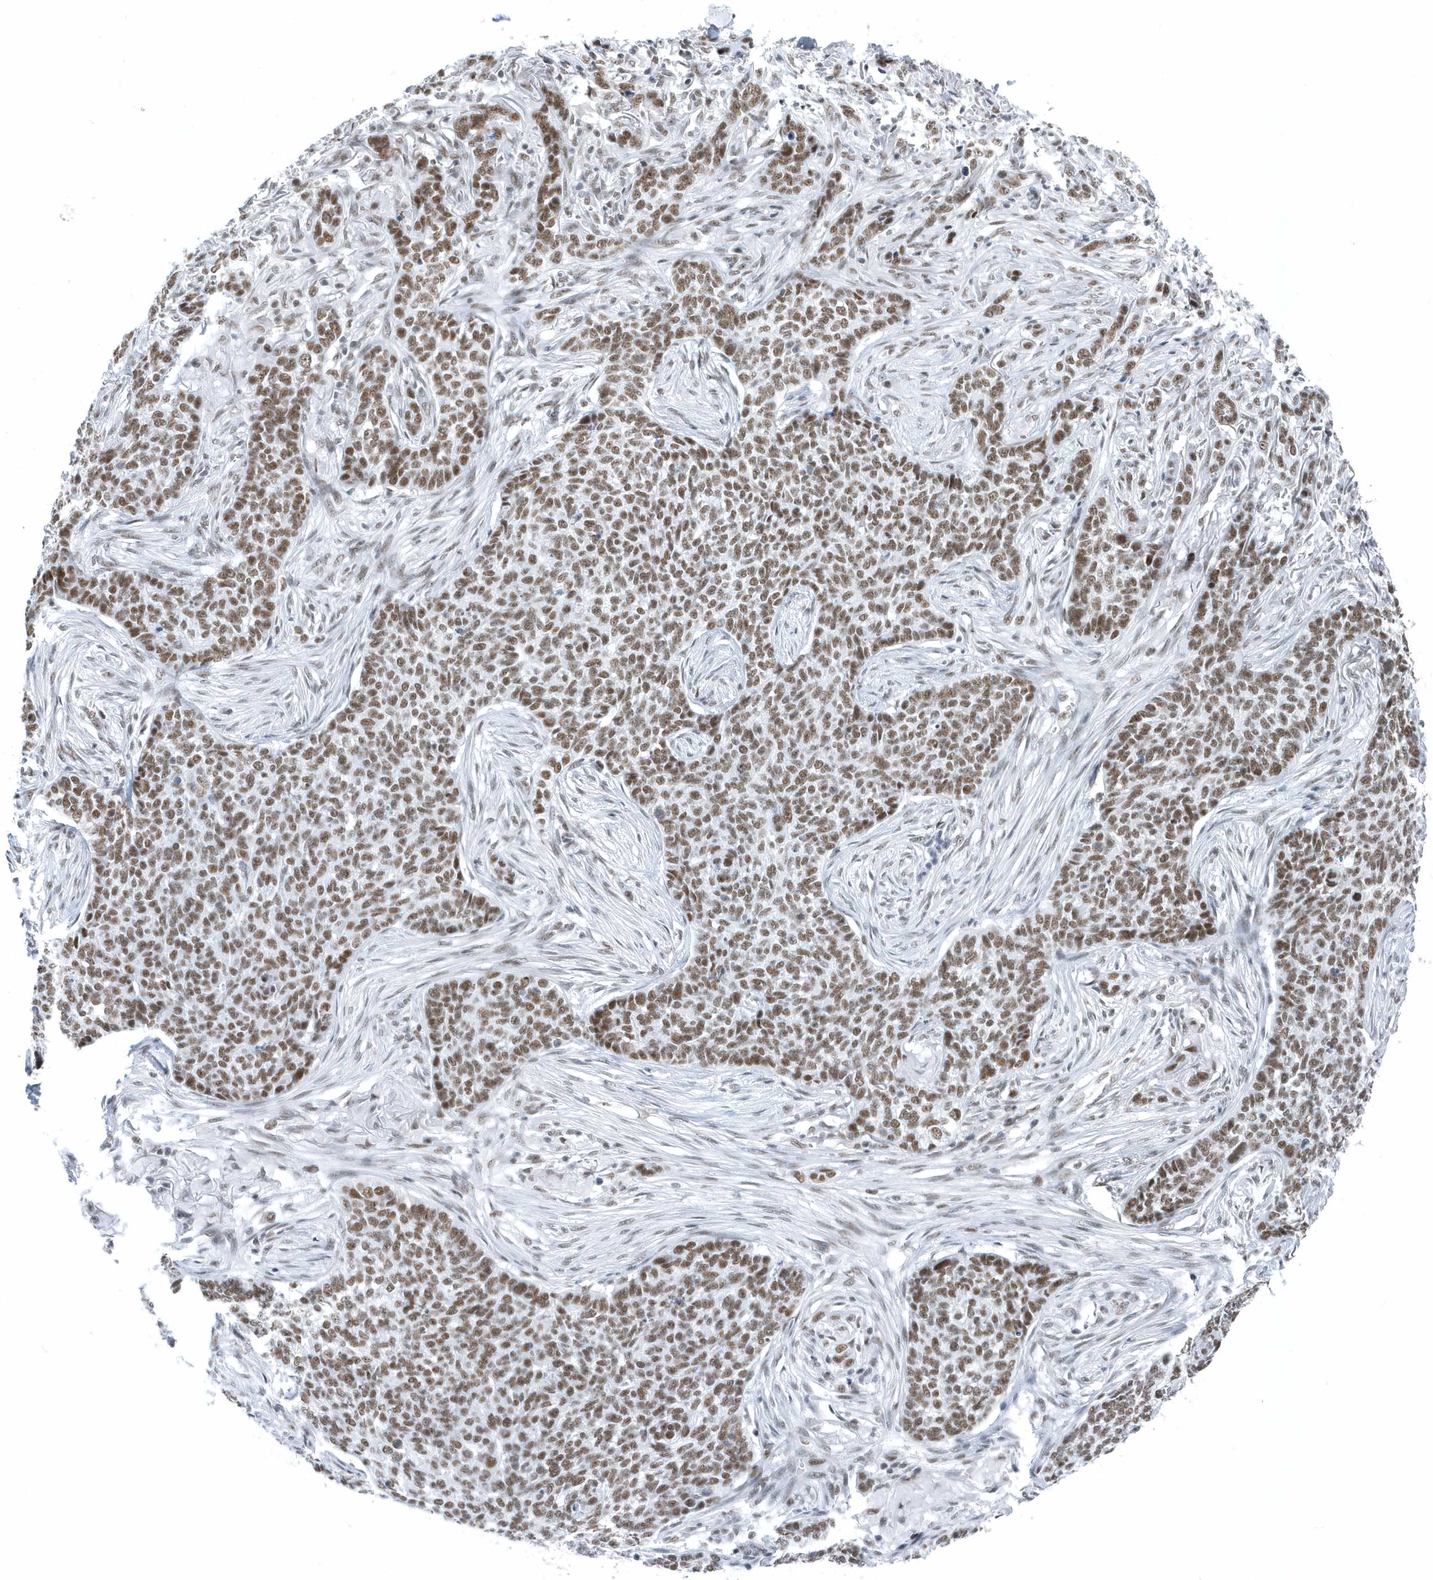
{"staining": {"intensity": "moderate", "quantity": ">75%", "location": "nuclear"}, "tissue": "skin cancer", "cell_type": "Tumor cells", "image_type": "cancer", "snomed": [{"axis": "morphology", "description": "Basal cell carcinoma"}, {"axis": "topography", "description": "Skin"}], "caption": "The micrograph shows staining of basal cell carcinoma (skin), revealing moderate nuclear protein staining (brown color) within tumor cells.", "gene": "FIP1L1", "patient": {"sex": "male", "age": 85}}